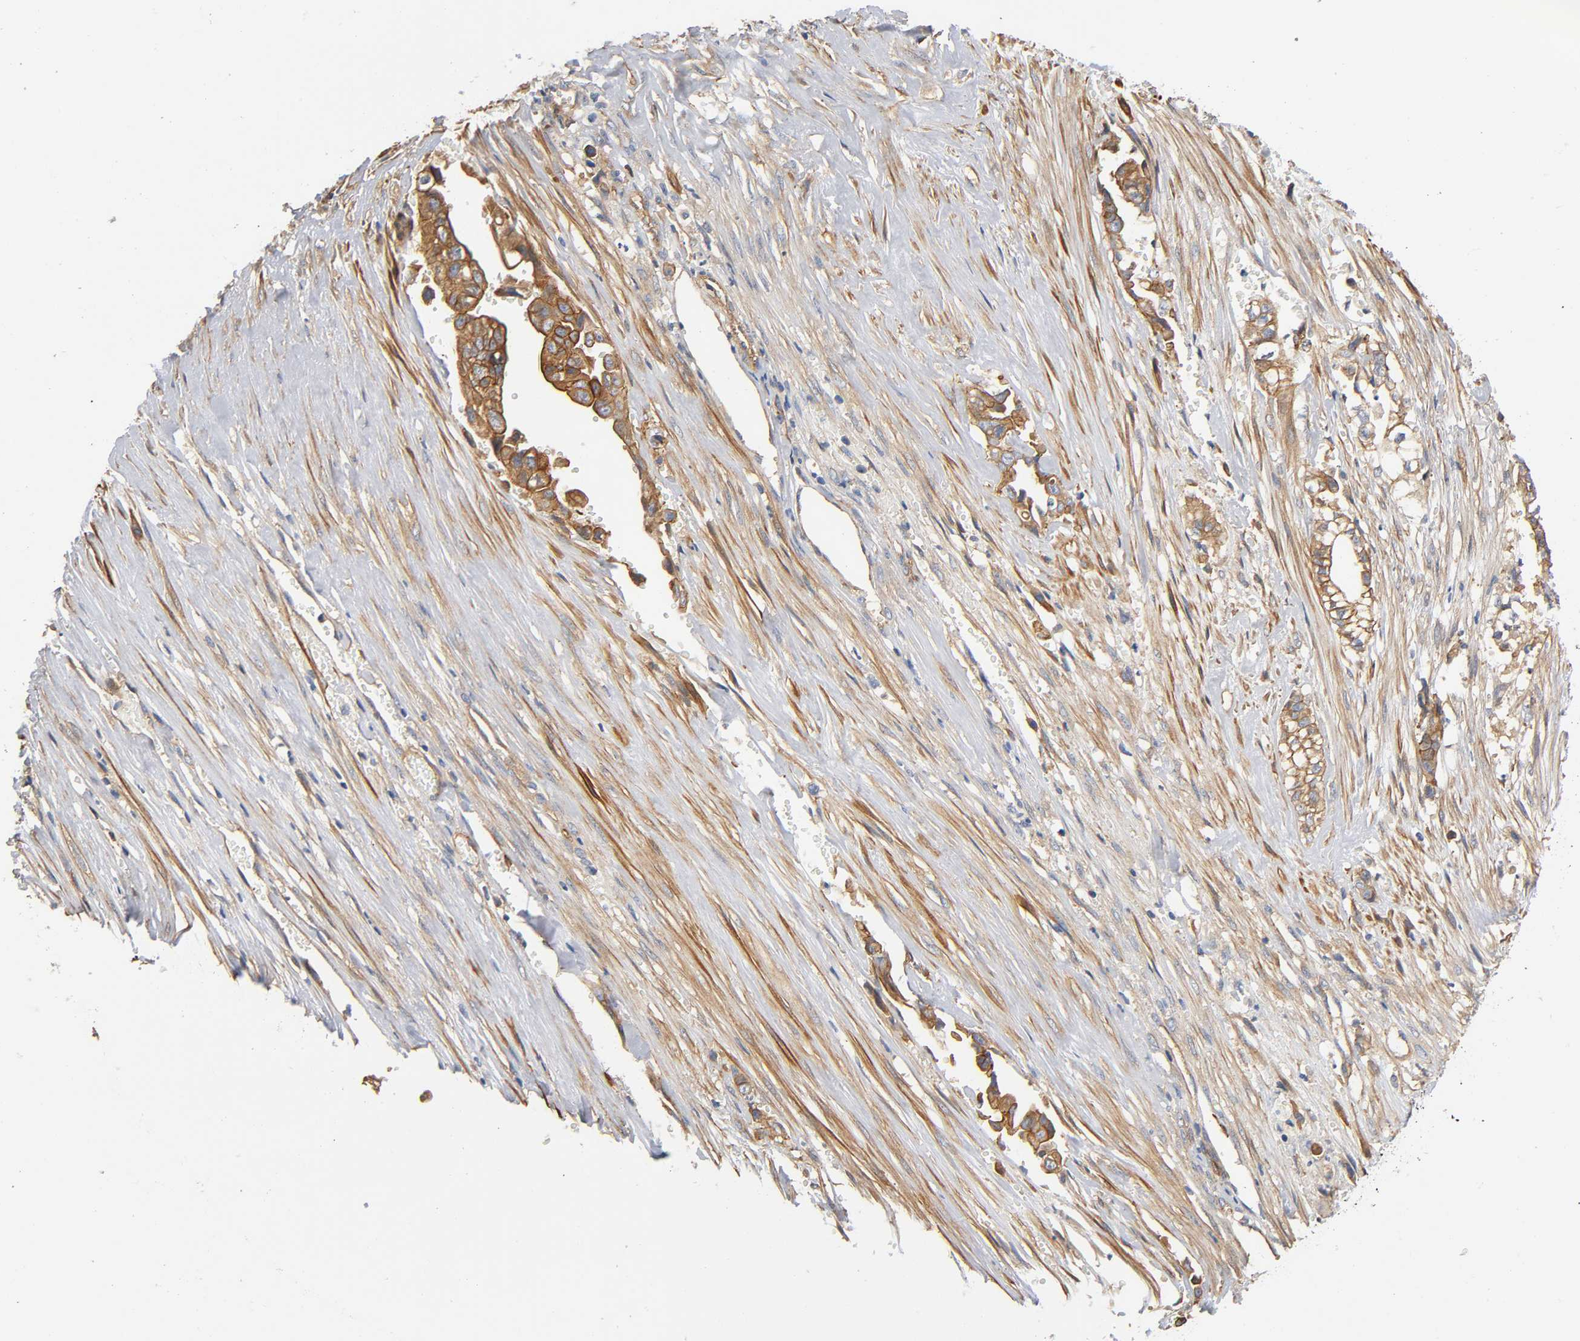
{"staining": {"intensity": "strong", "quantity": ">75%", "location": "cytoplasmic/membranous"}, "tissue": "liver cancer", "cell_type": "Tumor cells", "image_type": "cancer", "snomed": [{"axis": "morphology", "description": "Cholangiocarcinoma"}, {"axis": "topography", "description": "Liver"}], "caption": "A brown stain labels strong cytoplasmic/membranous positivity of a protein in human liver cholangiocarcinoma tumor cells.", "gene": "MARS1", "patient": {"sex": "female", "age": 70}}